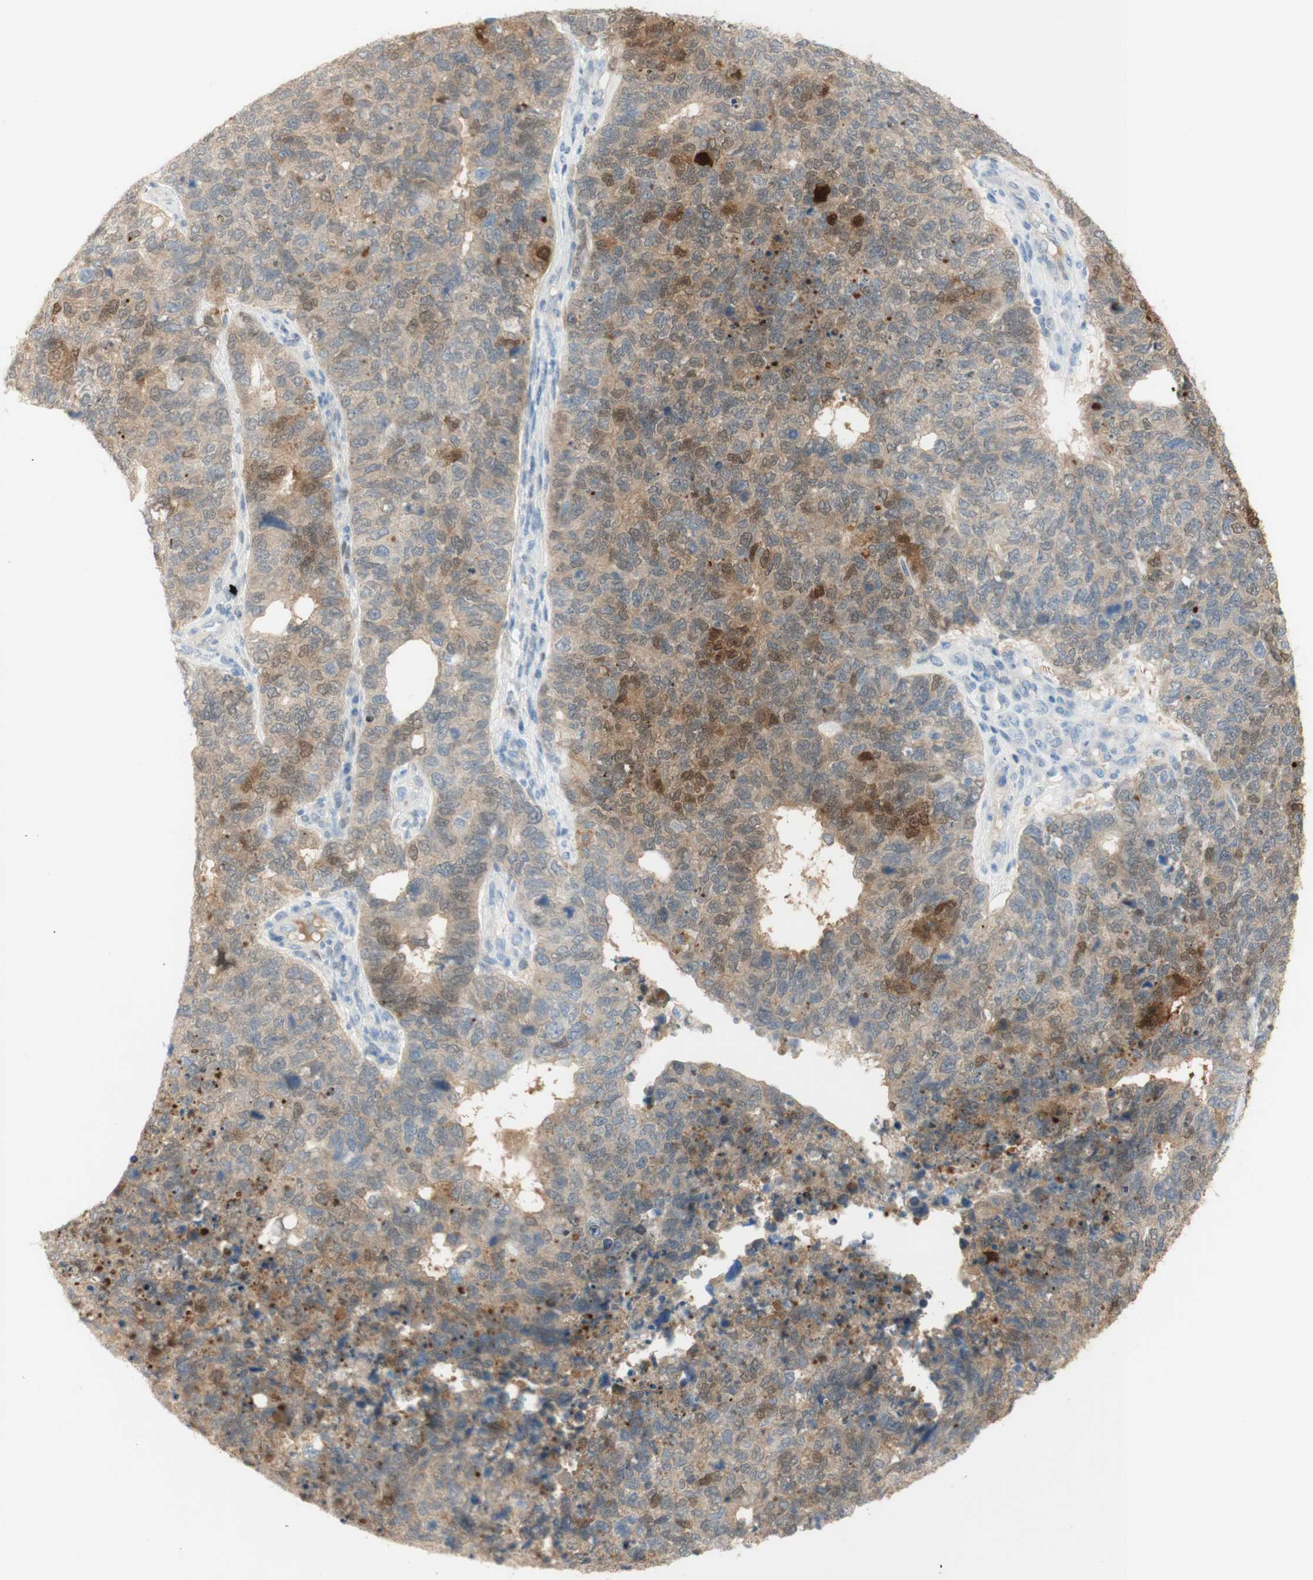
{"staining": {"intensity": "moderate", "quantity": "25%-75%", "location": "cytoplasmic/membranous,nuclear"}, "tissue": "cervical cancer", "cell_type": "Tumor cells", "image_type": "cancer", "snomed": [{"axis": "morphology", "description": "Squamous cell carcinoma, NOS"}, {"axis": "topography", "description": "Cervix"}], "caption": "Cervical squamous cell carcinoma stained for a protein reveals moderate cytoplasmic/membranous and nuclear positivity in tumor cells. (Brightfield microscopy of DAB IHC at high magnification).", "gene": "SELENBP1", "patient": {"sex": "female", "age": 63}}